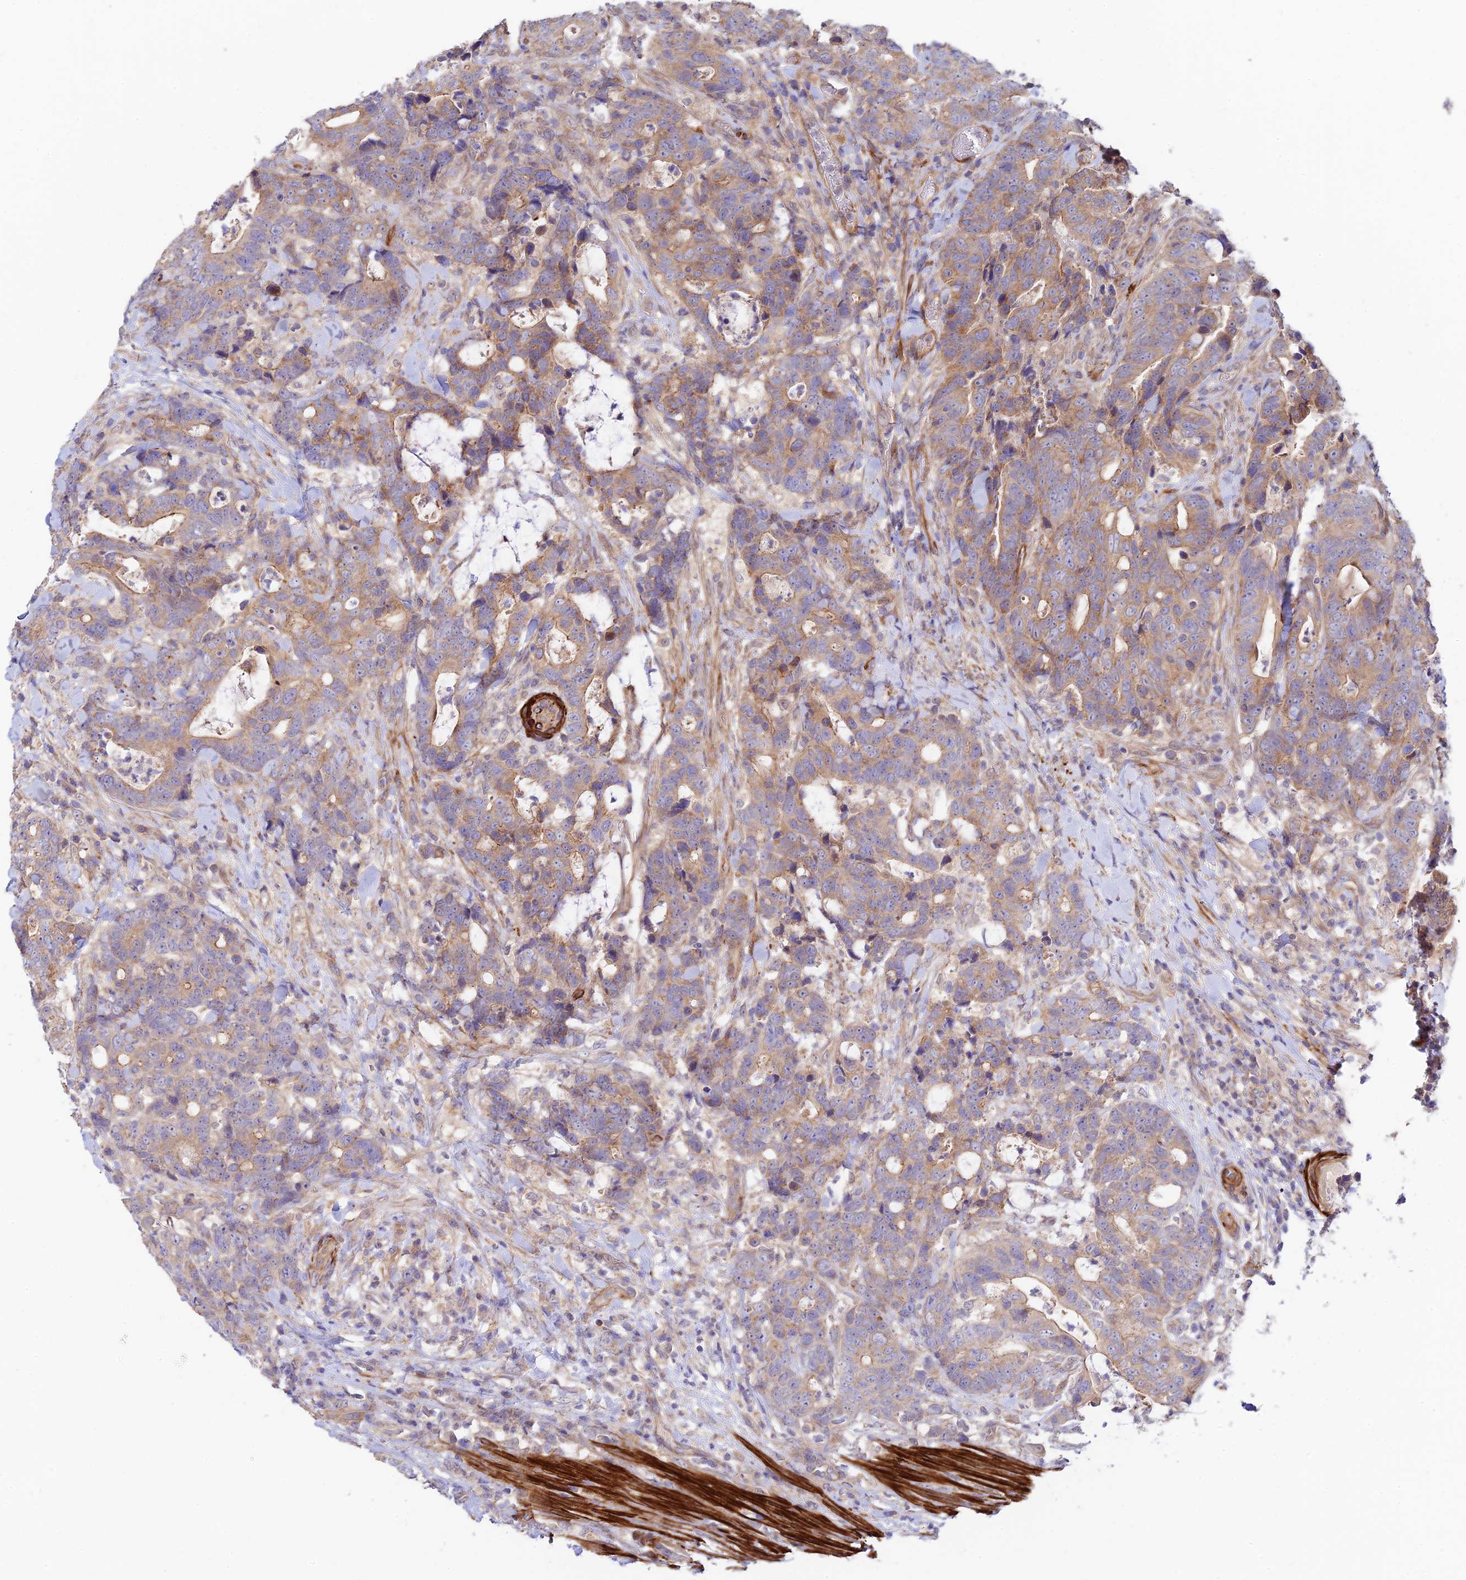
{"staining": {"intensity": "moderate", "quantity": ">75%", "location": "cytoplasmic/membranous"}, "tissue": "colorectal cancer", "cell_type": "Tumor cells", "image_type": "cancer", "snomed": [{"axis": "morphology", "description": "Adenocarcinoma, NOS"}, {"axis": "topography", "description": "Colon"}], "caption": "Protein staining exhibits moderate cytoplasmic/membranous expression in approximately >75% of tumor cells in colorectal adenocarcinoma. (Brightfield microscopy of DAB IHC at high magnification).", "gene": "ANKRD50", "patient": {"sex": "female", "age": 82}}